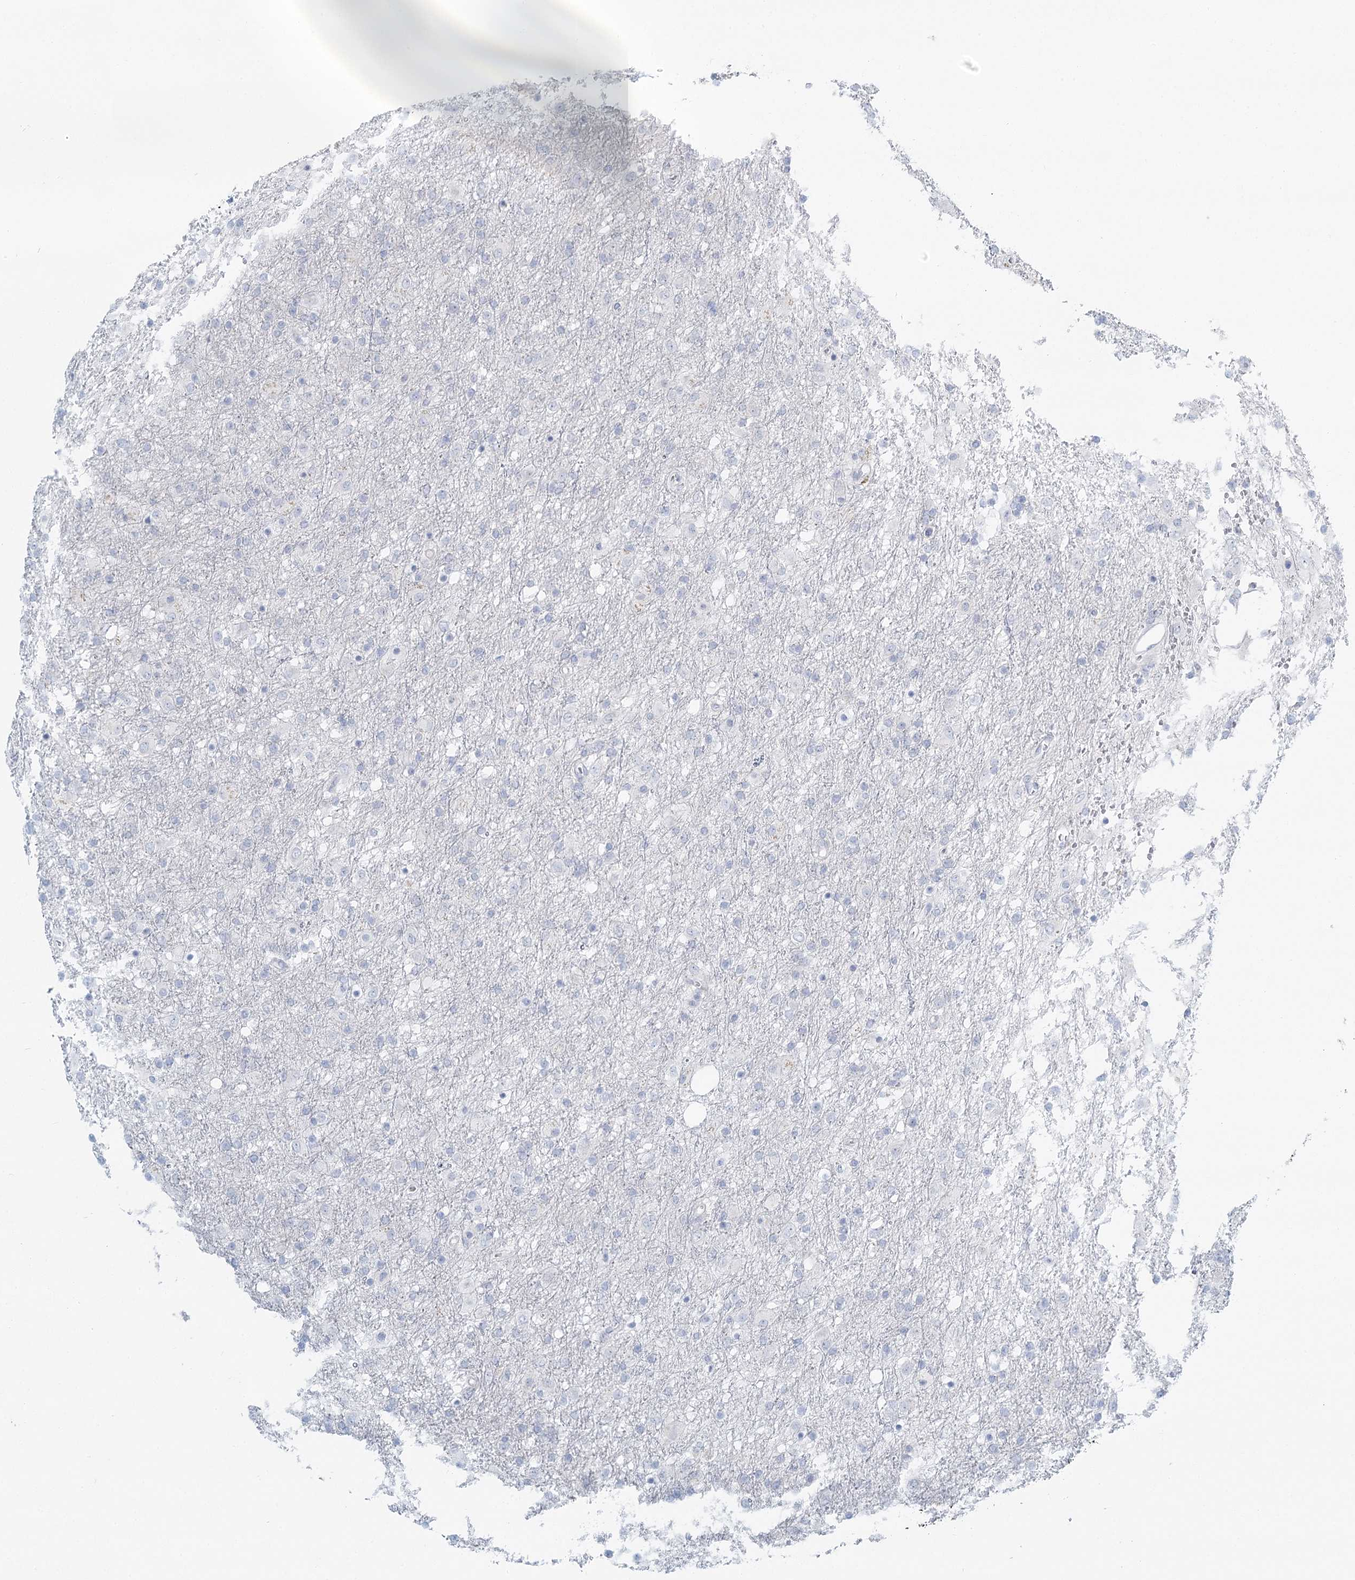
{"staining": {"intensity": "negative", "quantity": "none", "location": "none"}, "tissue": "glioma", "cell_type": "Tumor cells", "image_type": "cancer", "snomed": [{"axis": "morphology", "description": "Glioma, malignant, Low grade"}, {"axis": "topography", "description": "Brain"}], "caption": "Immunohistochemistry (IHC) micrograph of neoplastic tissue: glioma stained with DAB exhibits no significant protein staining in tumor cells. Nuclei are stained in blue.", "gene": "DMGDH", "patient": {"sex": "male", "age": 65}}